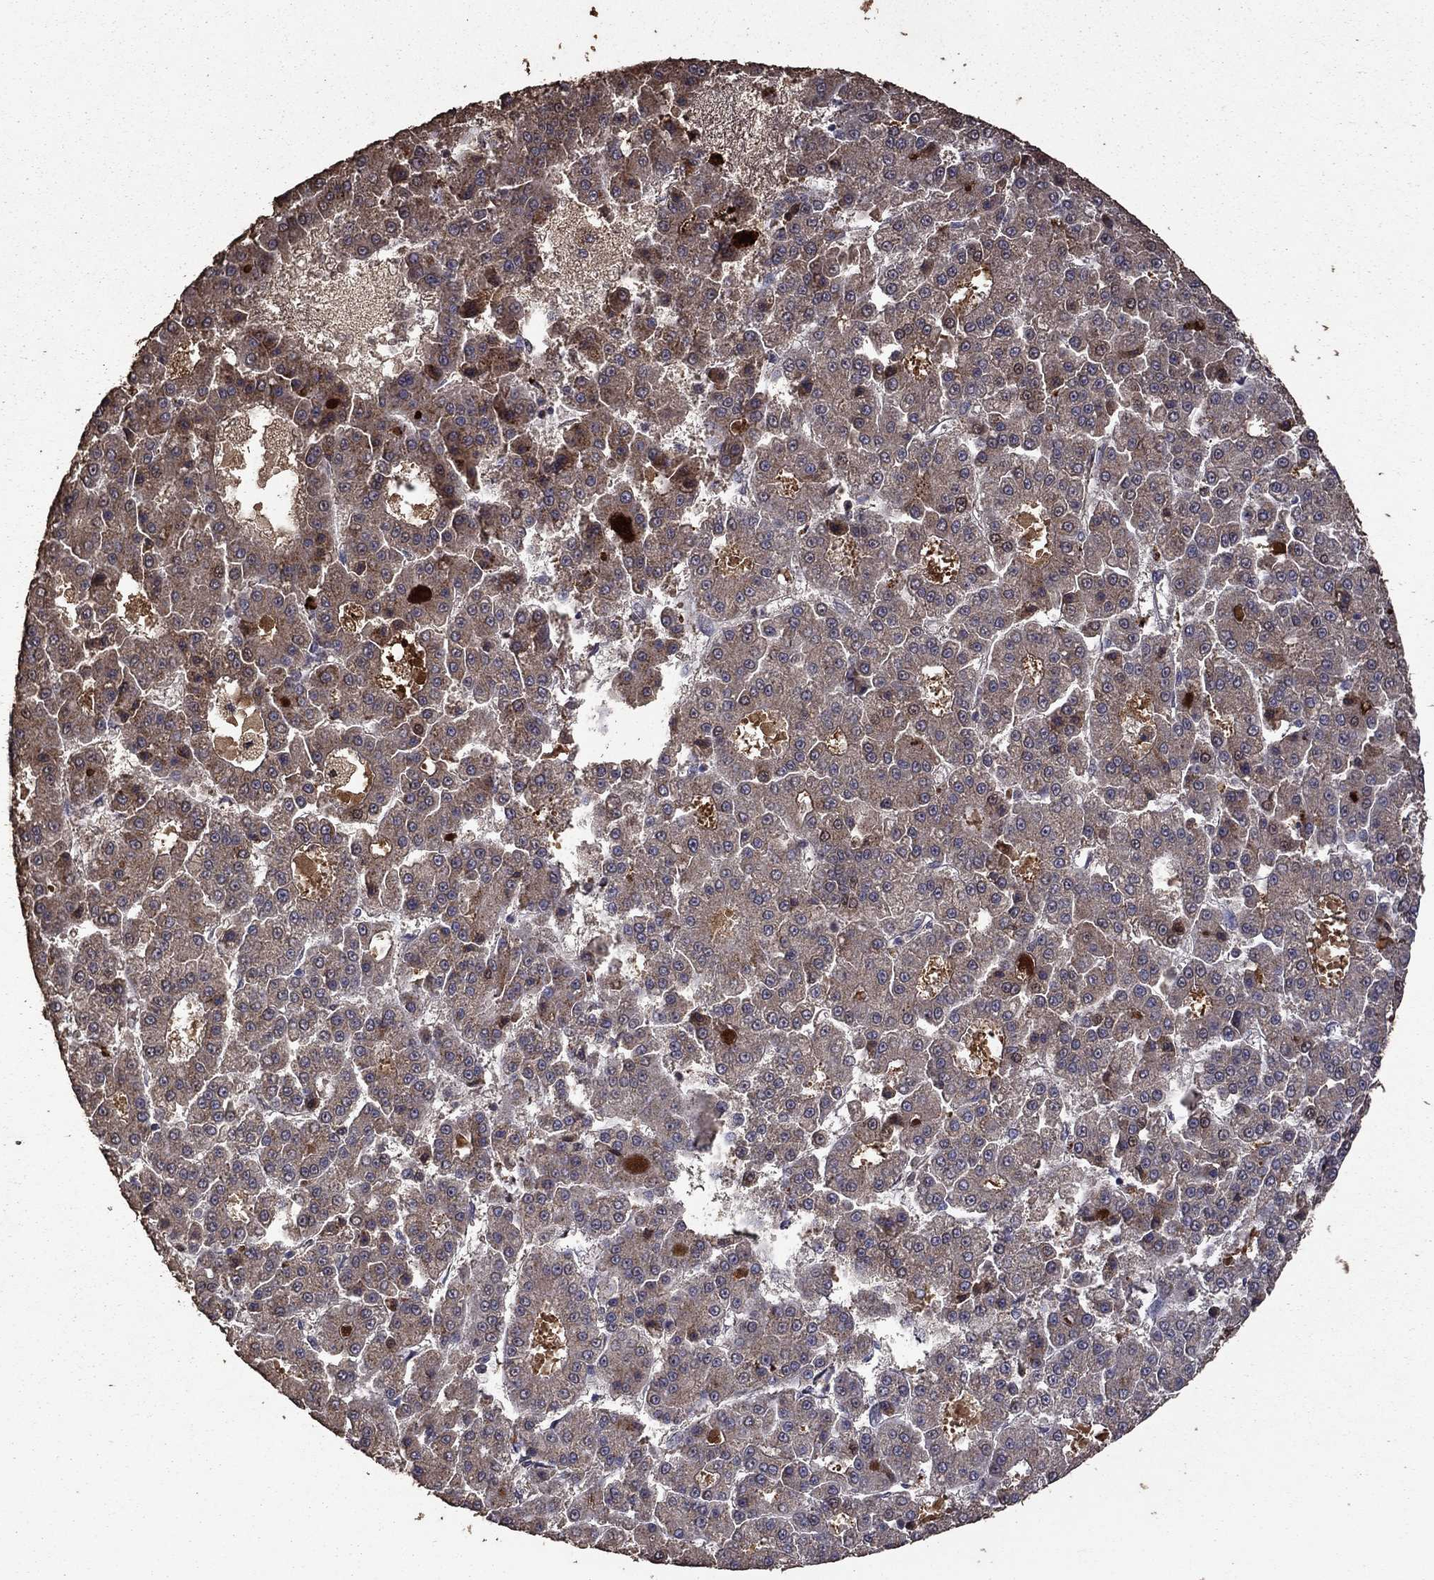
{"staining": {"intensity": "weak", "quantity": "25%-75%", "location": "cytoplasmic/membranous"}, "tissue": "liver cancer", "cell_type": "Tumor cells", "image_type": "cancer", "snomed": [{"axis": "morphology", "description": "Carcinoma, Hepatocellular, NOS"}, {"axis": "topography", "description": "Liver"}], "caption": "Hepatocellular carcinoma (liver) stained with a brown dye reveals weak cytoplasmic/membranous positive staining in about 25%-75% of tumor cells.", "gene": "SERPINA5", "patient": {"sex": "male", "age": 70}}